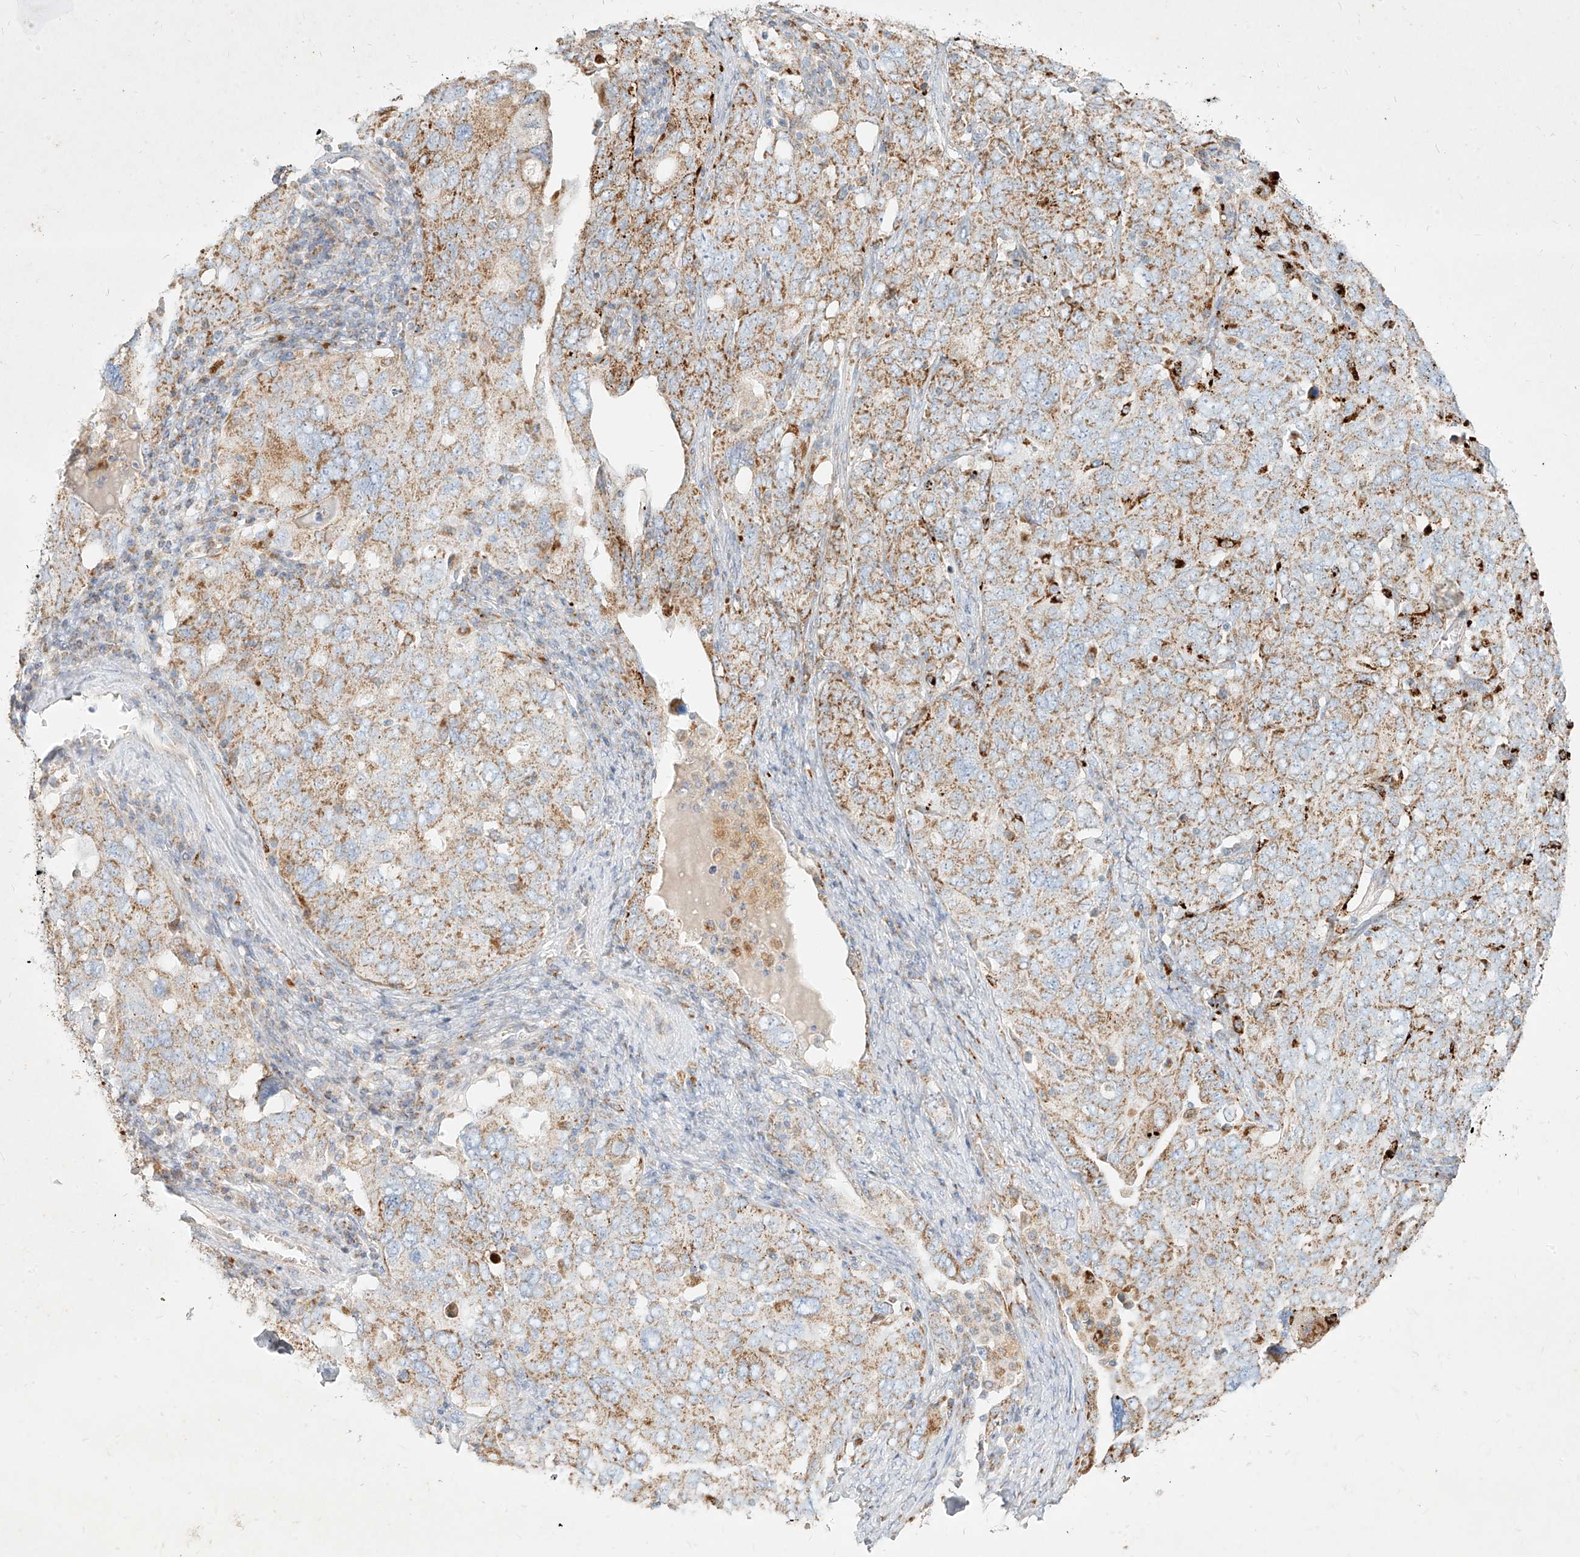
{"staining": {"intensity": "moderate", "quantity": "25%-75%", "location": "cytoplasmic/membranous"}, "tissue": "ovarian cancer", "cell_type": "Tumor cells", "image_type": "cancer", "snomed": [{"axis": "morphology", "description": "Carcinoma, endometroid"}, {"axis": "topography", "description": "Ovary"}], "caption": "Endometroid carcinoma (ovarian) stained with immunohistochemistry shows moderate cytoplasmic/membranous positivity in about 25%-75% of tumor cells.", "gene": "MTX2", "patient": {"sex": "female", "age": 62}}